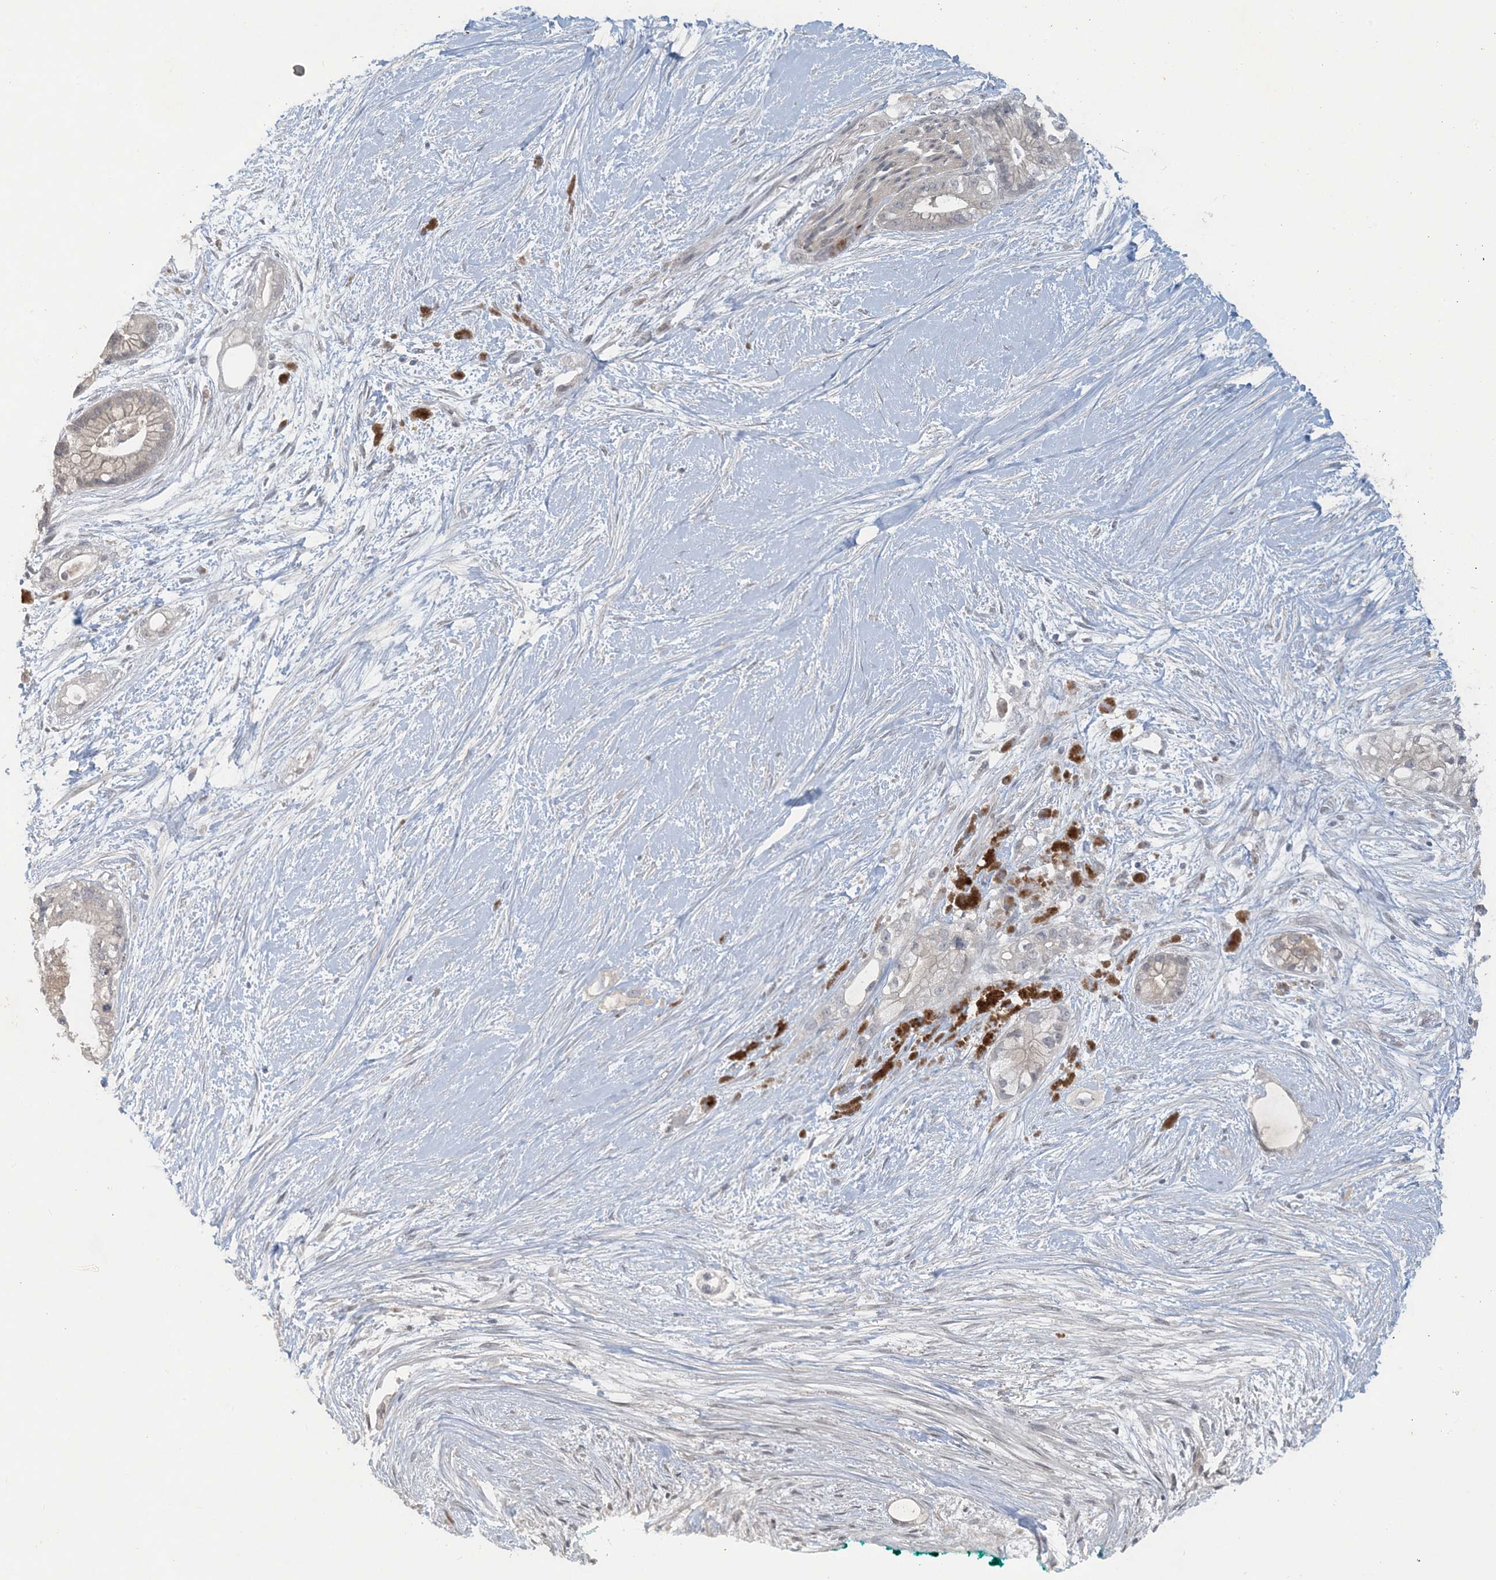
{"staining": {"intensity": "negative", "quantity": "none", "location": "none"}, "tissue": "pancreatic cancer", "cell_type": "Tumor cells", "image_type": "cancer", "snomed": [{"axis": "morphology", "description": "Adenocarcinoma, NOS"}, {"axis": "topography", "description": "Pancreas"}], "caption": "Tumor cells show no significant staining in pancreatic cancer. The staining was performed using DAB (3,3'-diaminobenzidine) to visualize the protein expression in brown, while the nuclei were stained in blue with hematoxylin (Magnification: 20x).", "gene": "CDS1", "patient": {"sex": "male", "age": 53}}